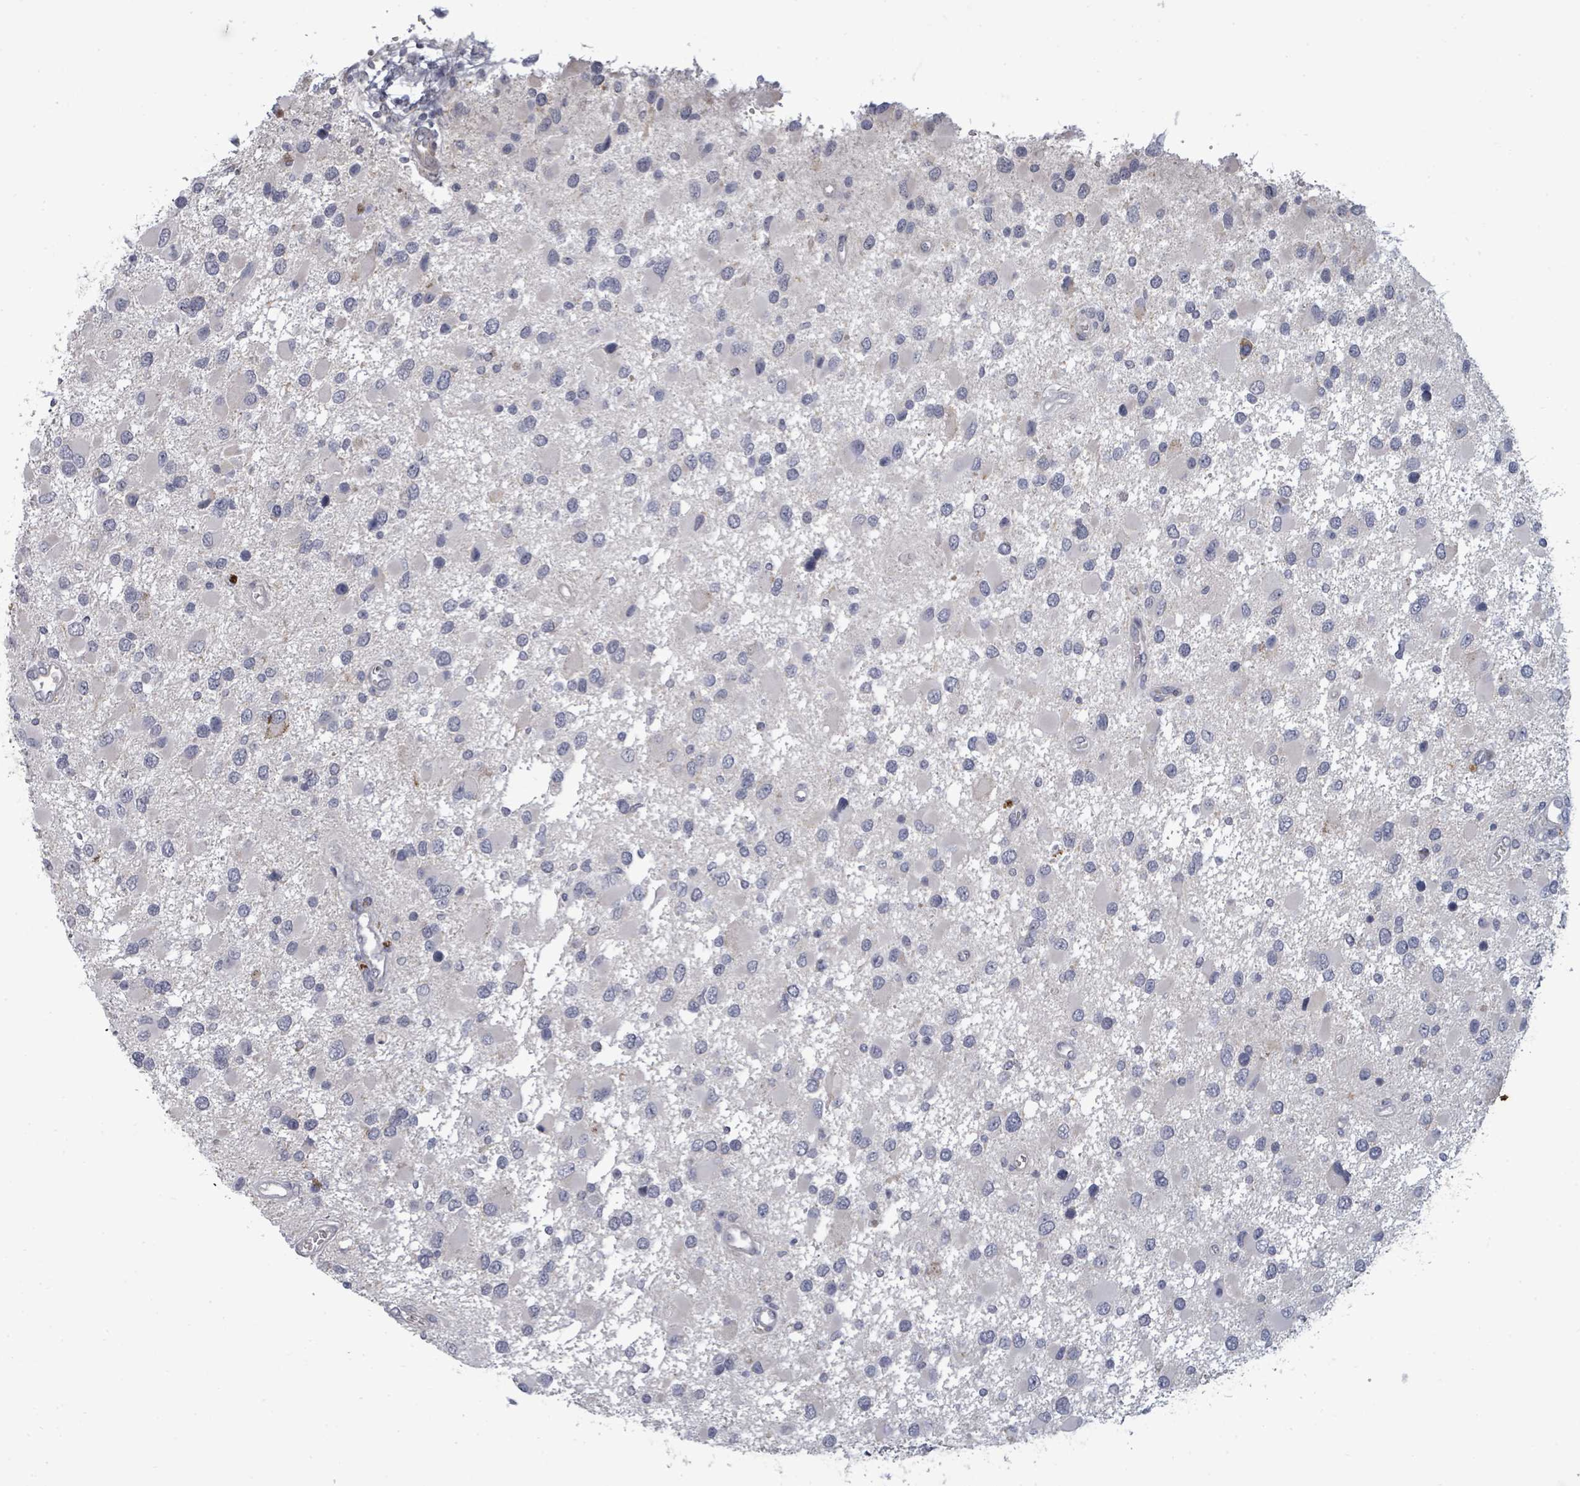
{"staining": {"intensity": "negative", "quantity": "none", "location": "none"}, "tissue": "glioma", "cell_type": "Tumor cells", "image_type": "cancer", "snomed": [{"axis": "morphology", "description": "Glioma, malignant, High grade"}, {"axis": "topography", "description": "Brain"}], "caption": "An image of glioma stained for a protein demonstrates no brown staining in tumor cells.", "gene": "ASB12", "patient": {"sex": "male", "age": 53}}